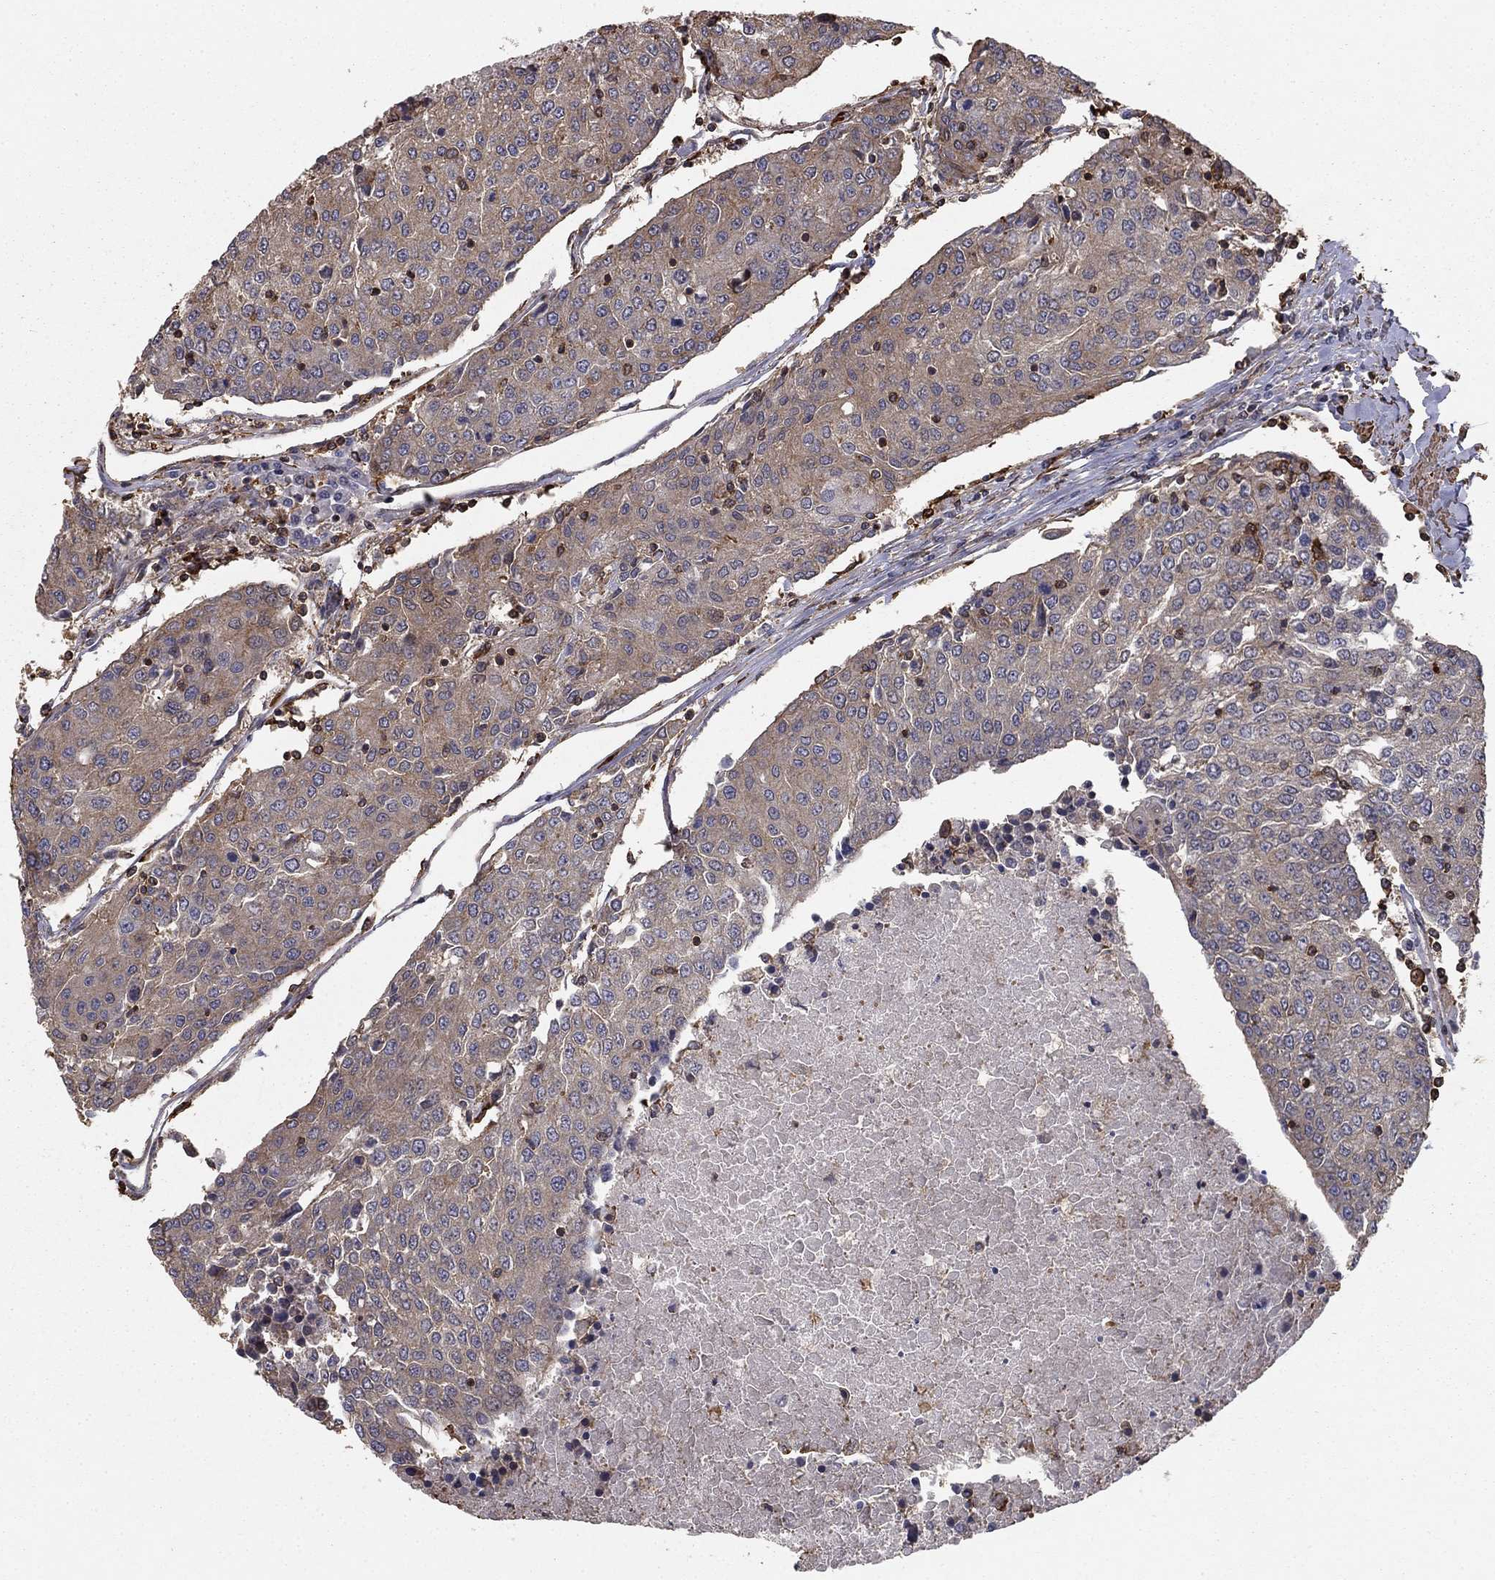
{"staining": {"intensity": "negative", "quantity": "none", "location": "none"}, "tissue": "urothelial cancer", "cell_type": "Tumor cells", "image_type": "cancer", "snomed": [{"axis": "morphology", "description": "Urothelial carcinoma, High grade"}, {"axis": "topography", "description": "Urinary bladder"}], "caption": "IHC photomicrograph of urothelial cancer stained for a protein (brown), which exhibits no expression in tumor cells.", "gene": "HABP4", "patient": {"sex": "female", "age": 85}}